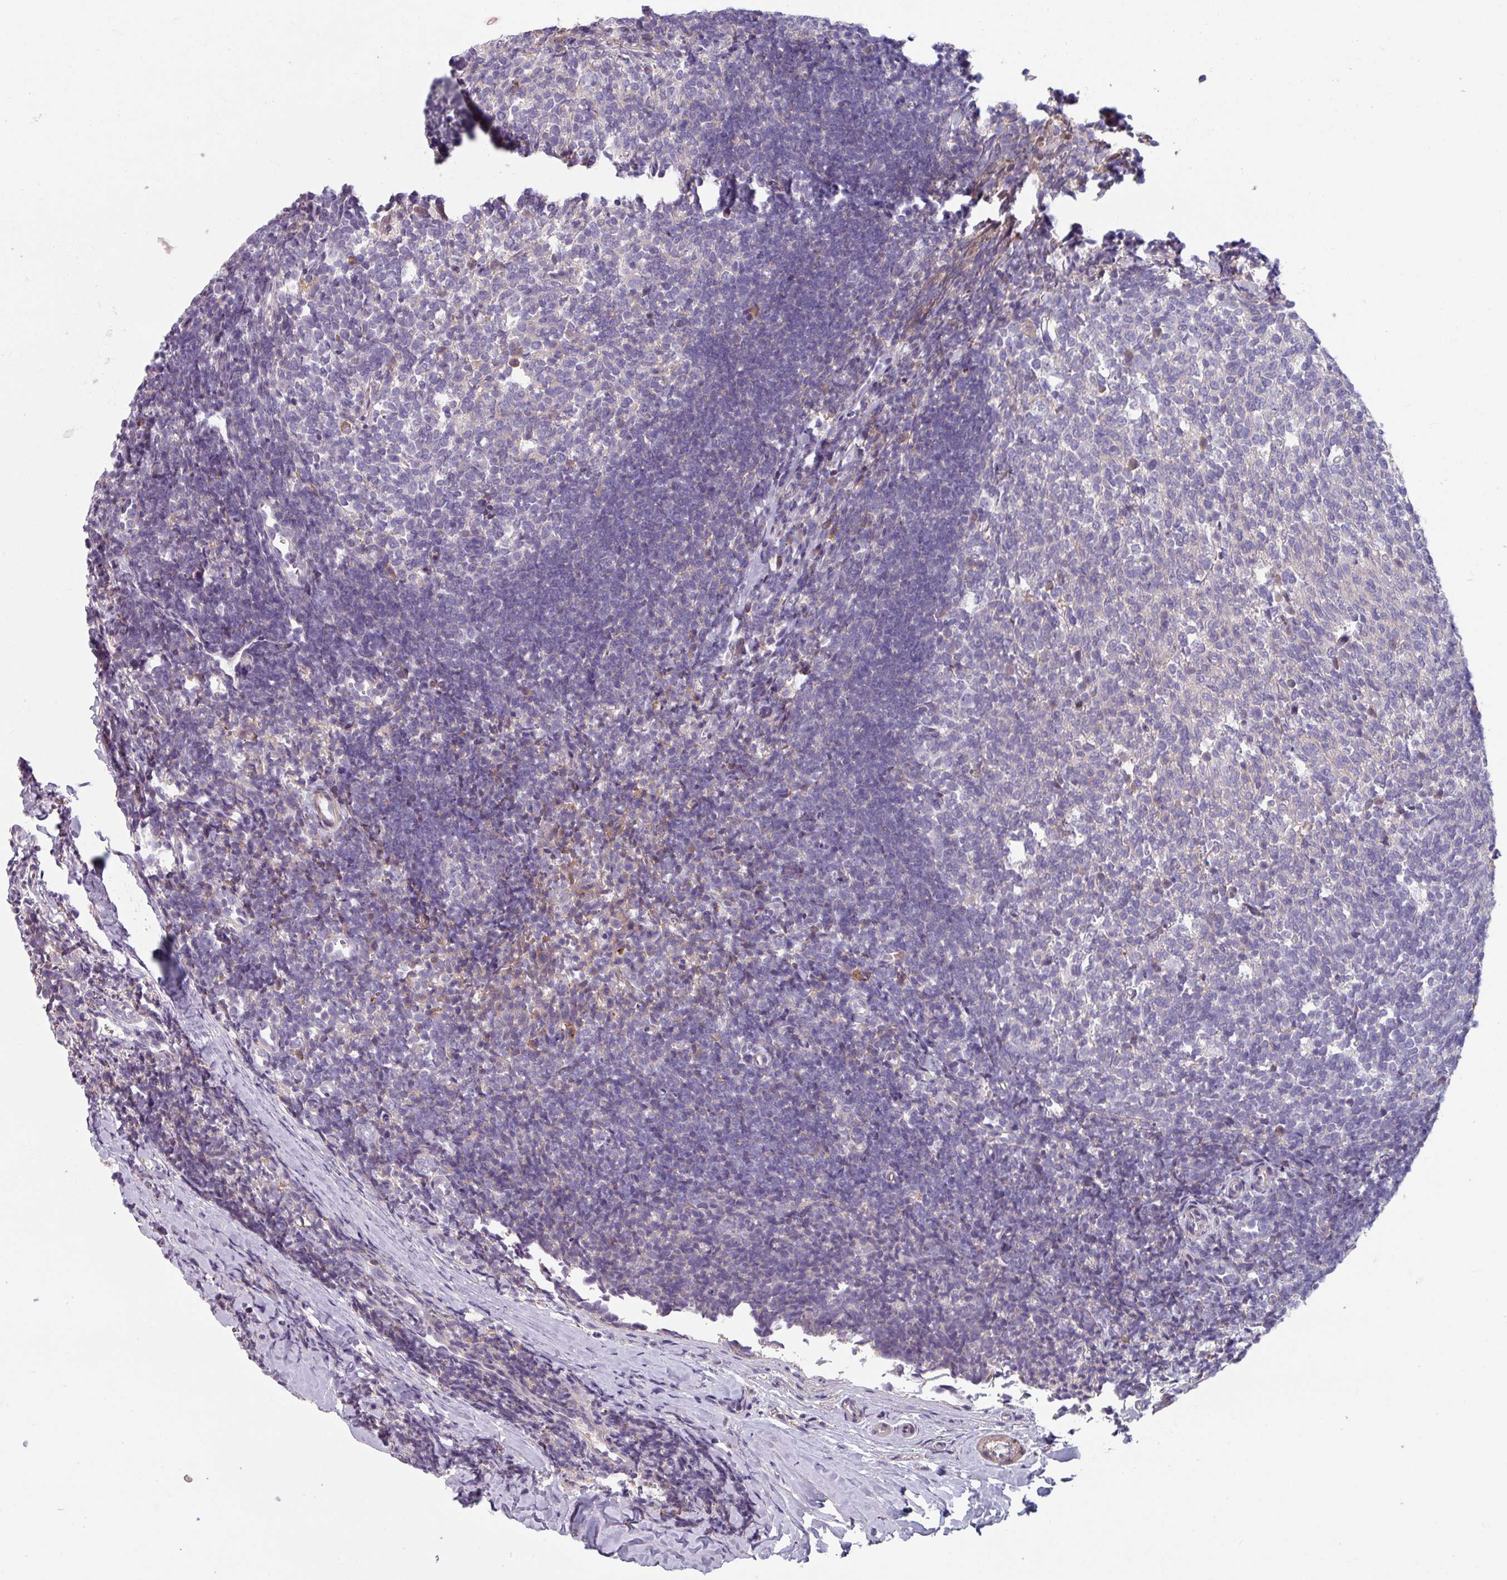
{"staining": {"intensity": "negative", "quantity": "none", "location": "none"}, "tissue": "tonsil", "cell_type": "Germinal center cells", "image_type": "normal", "snomed": [{"axis": "morphology", "description": "Normal tissue, NOS"}, {"axis": "topography", "description": "Tonsil"}], "caption": "The immunohistochemistry histopathology image has no significant staining in germinal center cells of tonsil. Nuclei are stained in blue.", "gene": "TMEM132A", "patient": {"sex": "female", "age": 10}}